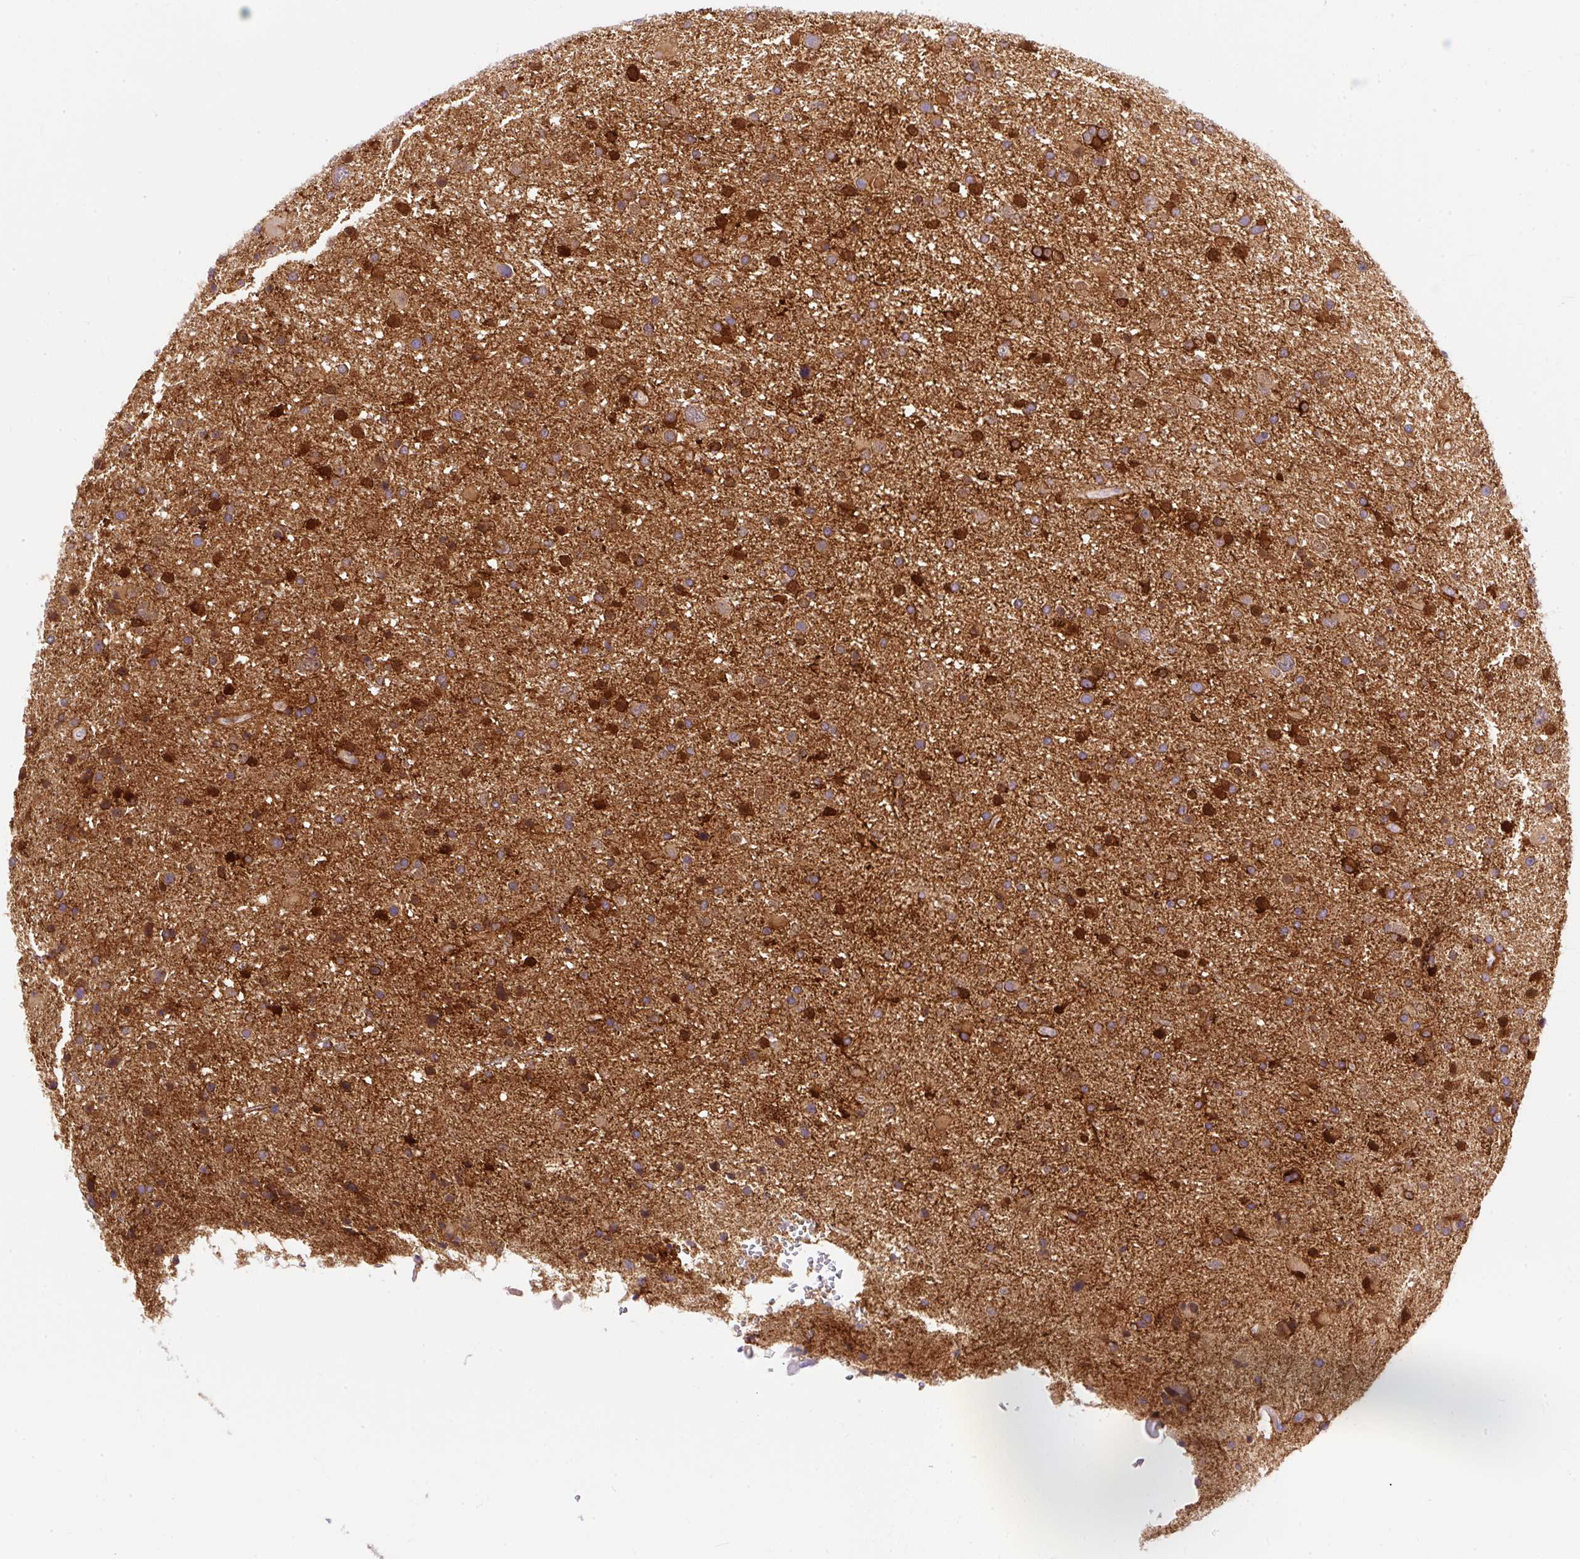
{"staining": {"intensity": "strong", "quantity": ">75%", "location": "cytoplasmic/membranous"}, "tissue": "glioma", "cell_type": "Tumor cells", "image_type": "cancer", "snomed": [{"axis": "morphology", "description": "Glioma, malignant, Low grade"}, {"axis": "topography", "description": "Brain"}], "caption": "DAB (3,3'-diaminobenzidine) immunohistochemical staining of human glioma exhibits strong cytoplasmic/membranous protein staining in about >75% of tumor cells.", "gene": "OR4K15", "patient": {"sex": "female", "age": 32}}